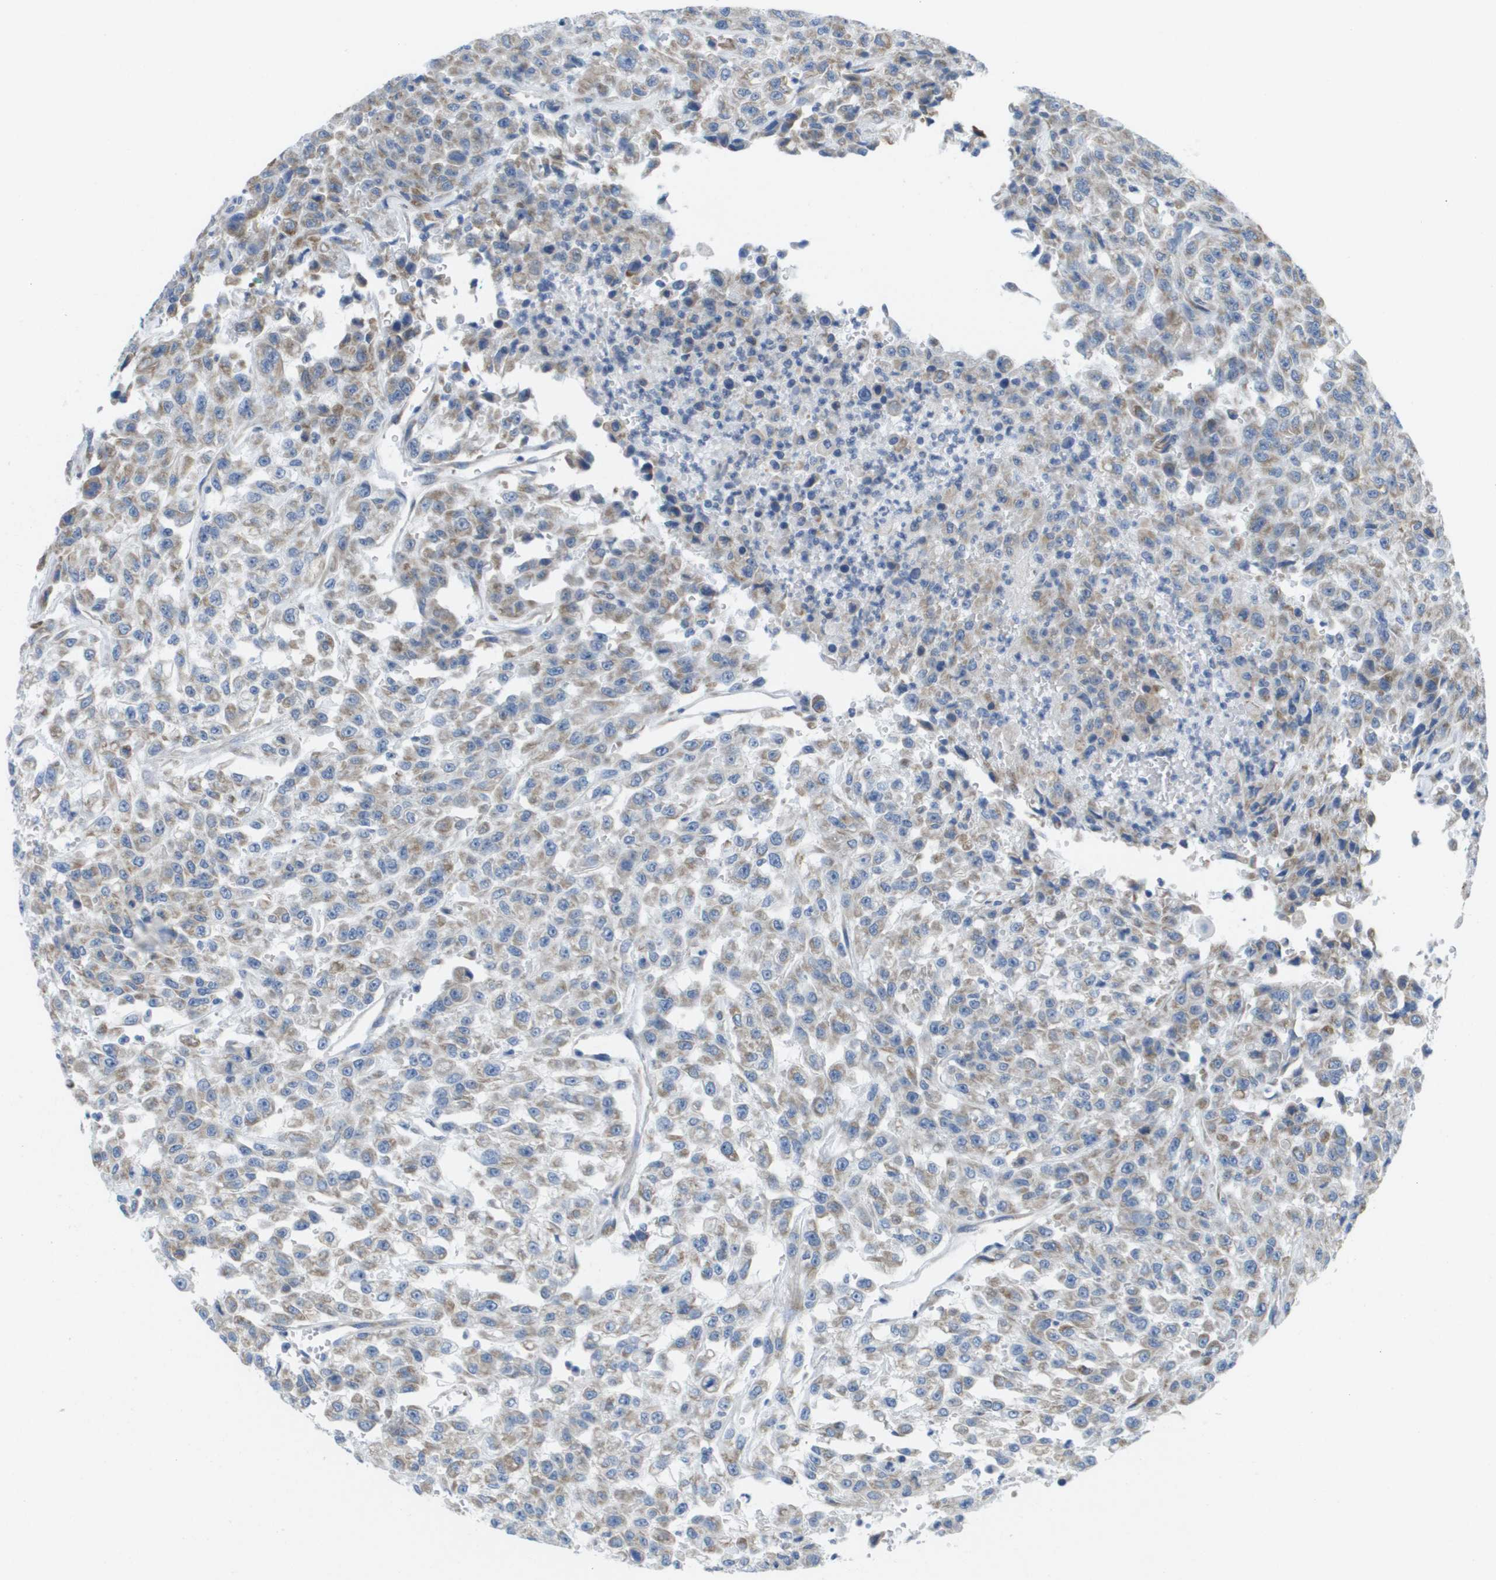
{"staining": {"intensity": "weak", "quantity": "25%-75%", "location": "cytoplasmic/membranous"}, "tissue": "urothelial cancer", "cell_type": "Tumor cells", "image_type": "cancer", "snomed": [{"axis": "morphology", "description": "Urothelial carcinoma, High grade"}, {"axis": "topography", "description": "Urinary bladder"}], "caption": "IHC (DAB) staining of human urothelial cancer exhibits weak cytoplasmic/membranous protein positivity in about 25%-75% of tumor cells.", "gene": "PTDSS1", "patient": {"sex": "male", "age": 46}}